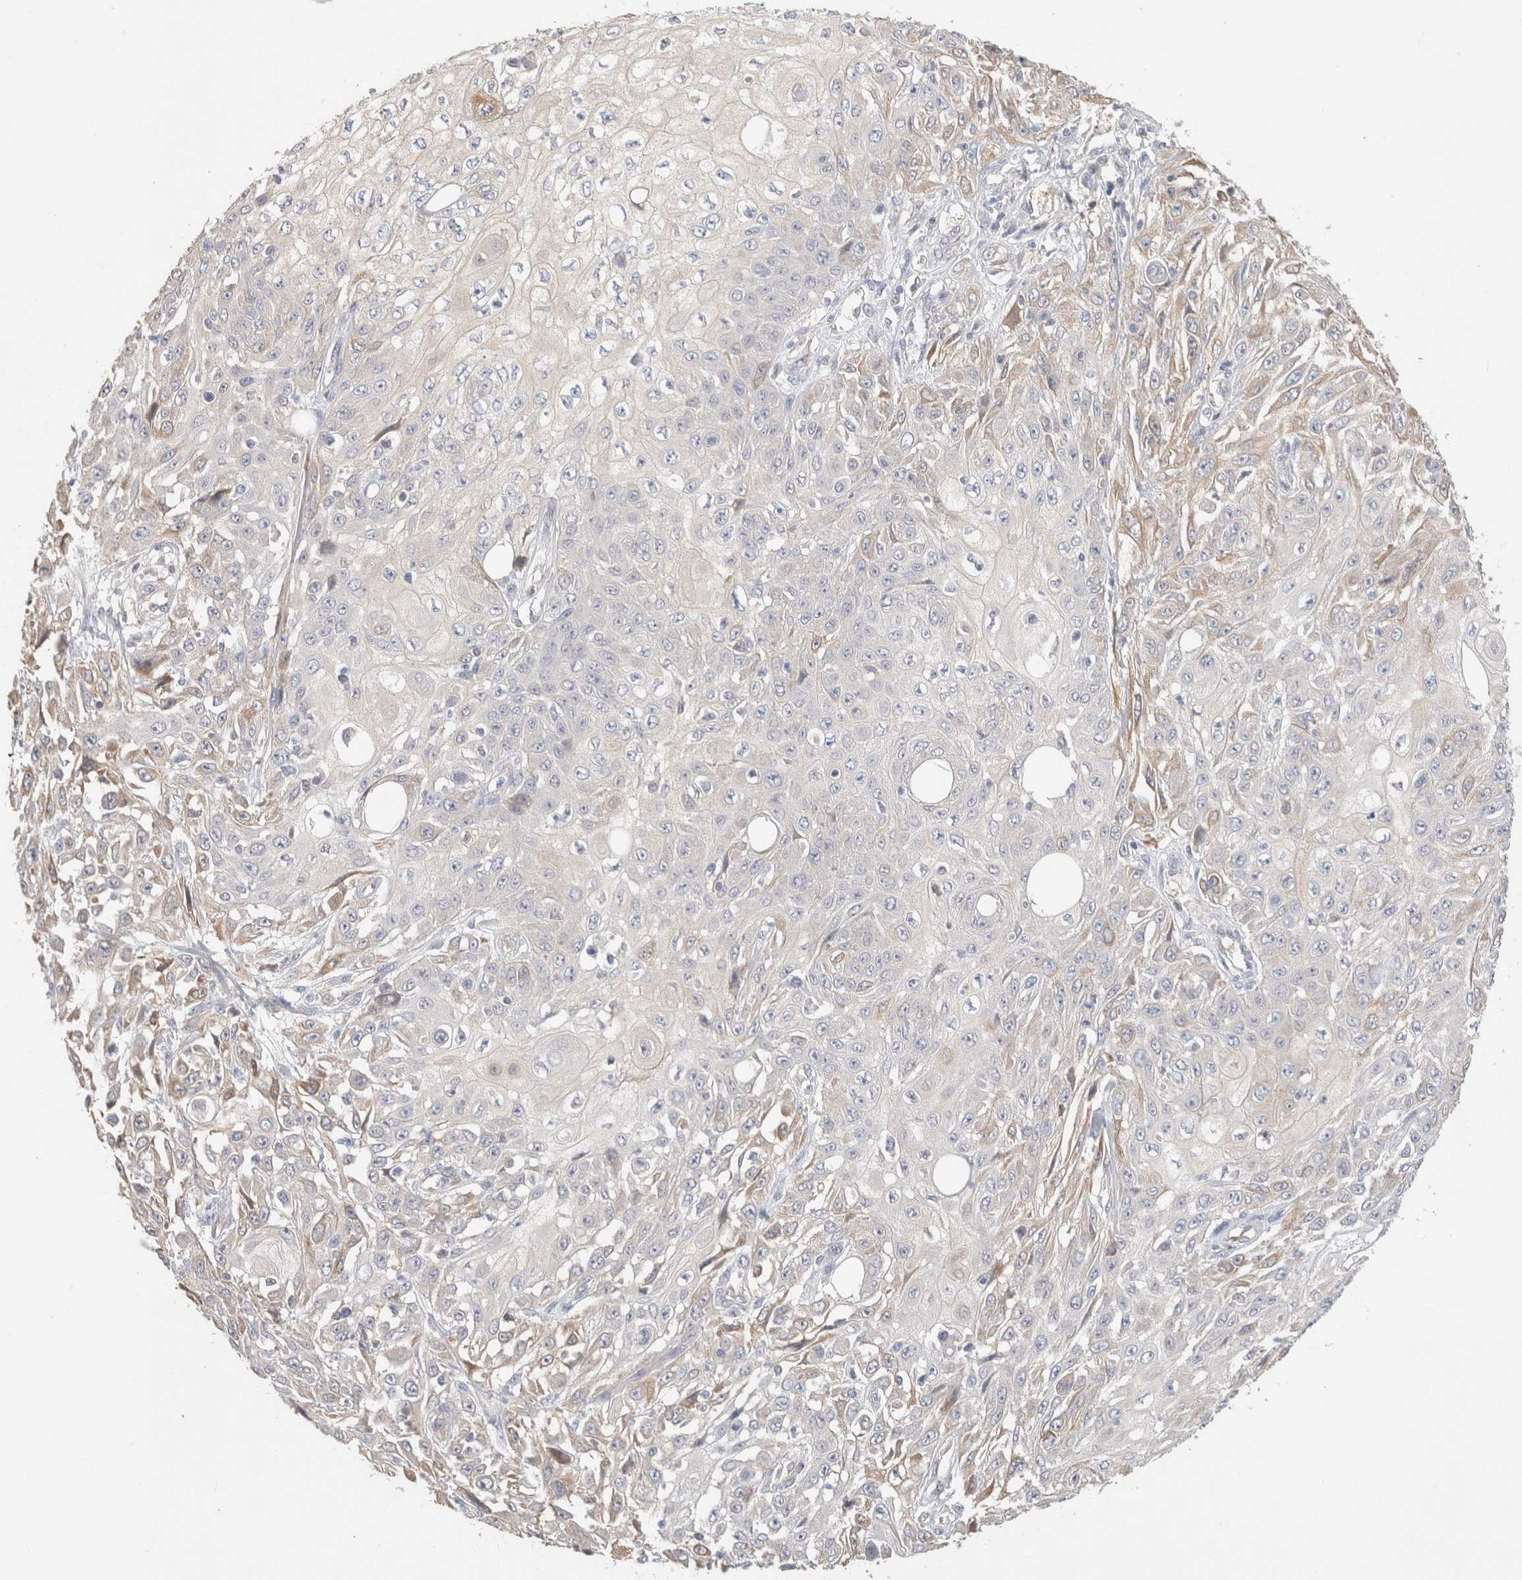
{"staining": {"intensity": "weak", "quantity": "<25%", "location": "cytoplasmic/membranous"}, "tissue": "skin cancer", "cell_type": "Tumor cells", "image_type": "cancer", "snomed": [{"axis": "morphology", "description": "Squamous cell carcinoma, NOS"}, {"axis": "morphology", "description": "Squamous cell carcinoma, metastatic, NOS"}, {"axis": "topography", "description": "Skin"}, {"axis": "topography", "description": "Lymph node"}], "caption": "Immunohistochemistry histopathology image of human skin cancer stained for a protein (brown), which displays no positivity in tumor cells.", "gene": "CAPN2", "patient": {"sex": "male", "age": 75}}